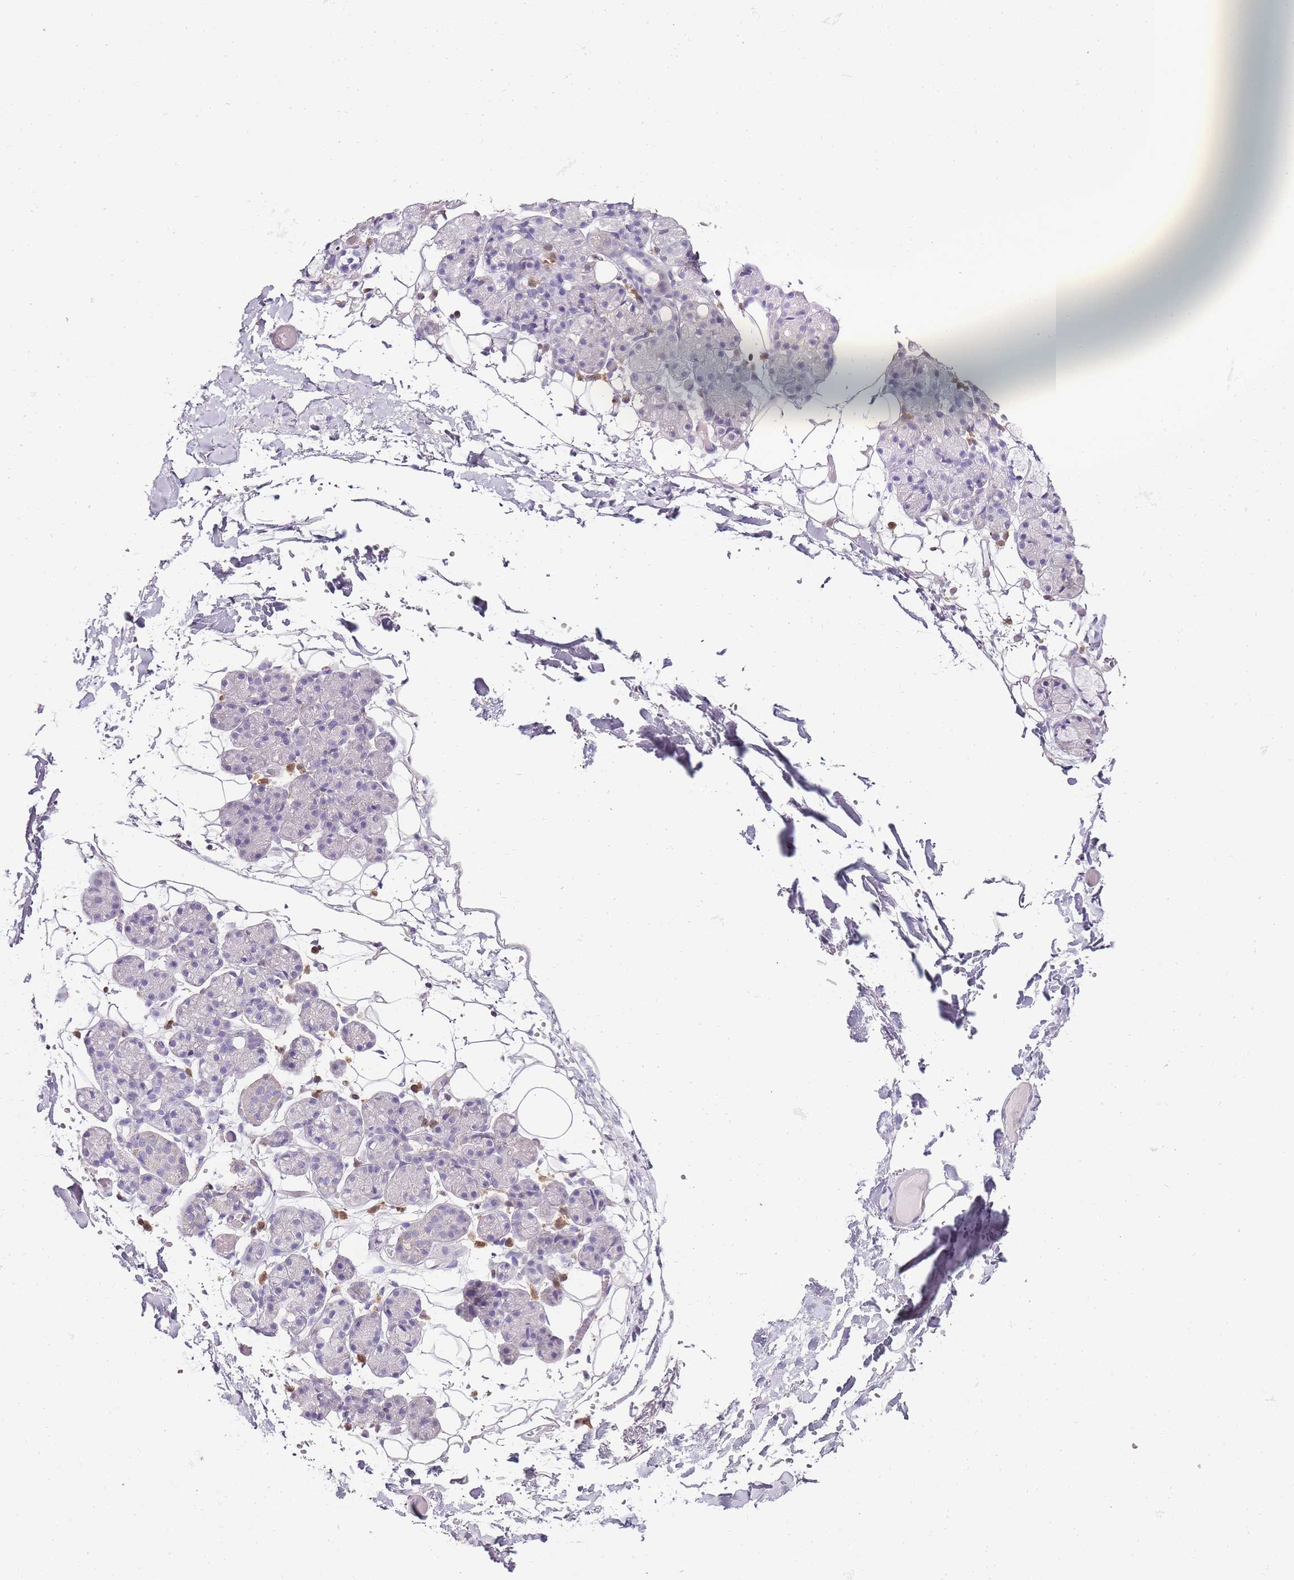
{"staining": {"intensity": "negative", "quantity": "none", "location": "none"}, "tissue": "salivary gland", "cell_type": "Glandular cells", "image_type": "normal", "snomed": [{"axis": "morphology", "description": "Normal tissue, NOS"}, {"axis": "topography", "description": "Salivary gland"}], "caption": "Human salivary gland stained for a protein using IHC exhibits no expression in glandular cells.", "gene": "ZBP1", "patient": {"sex": "male", "age": 63}}